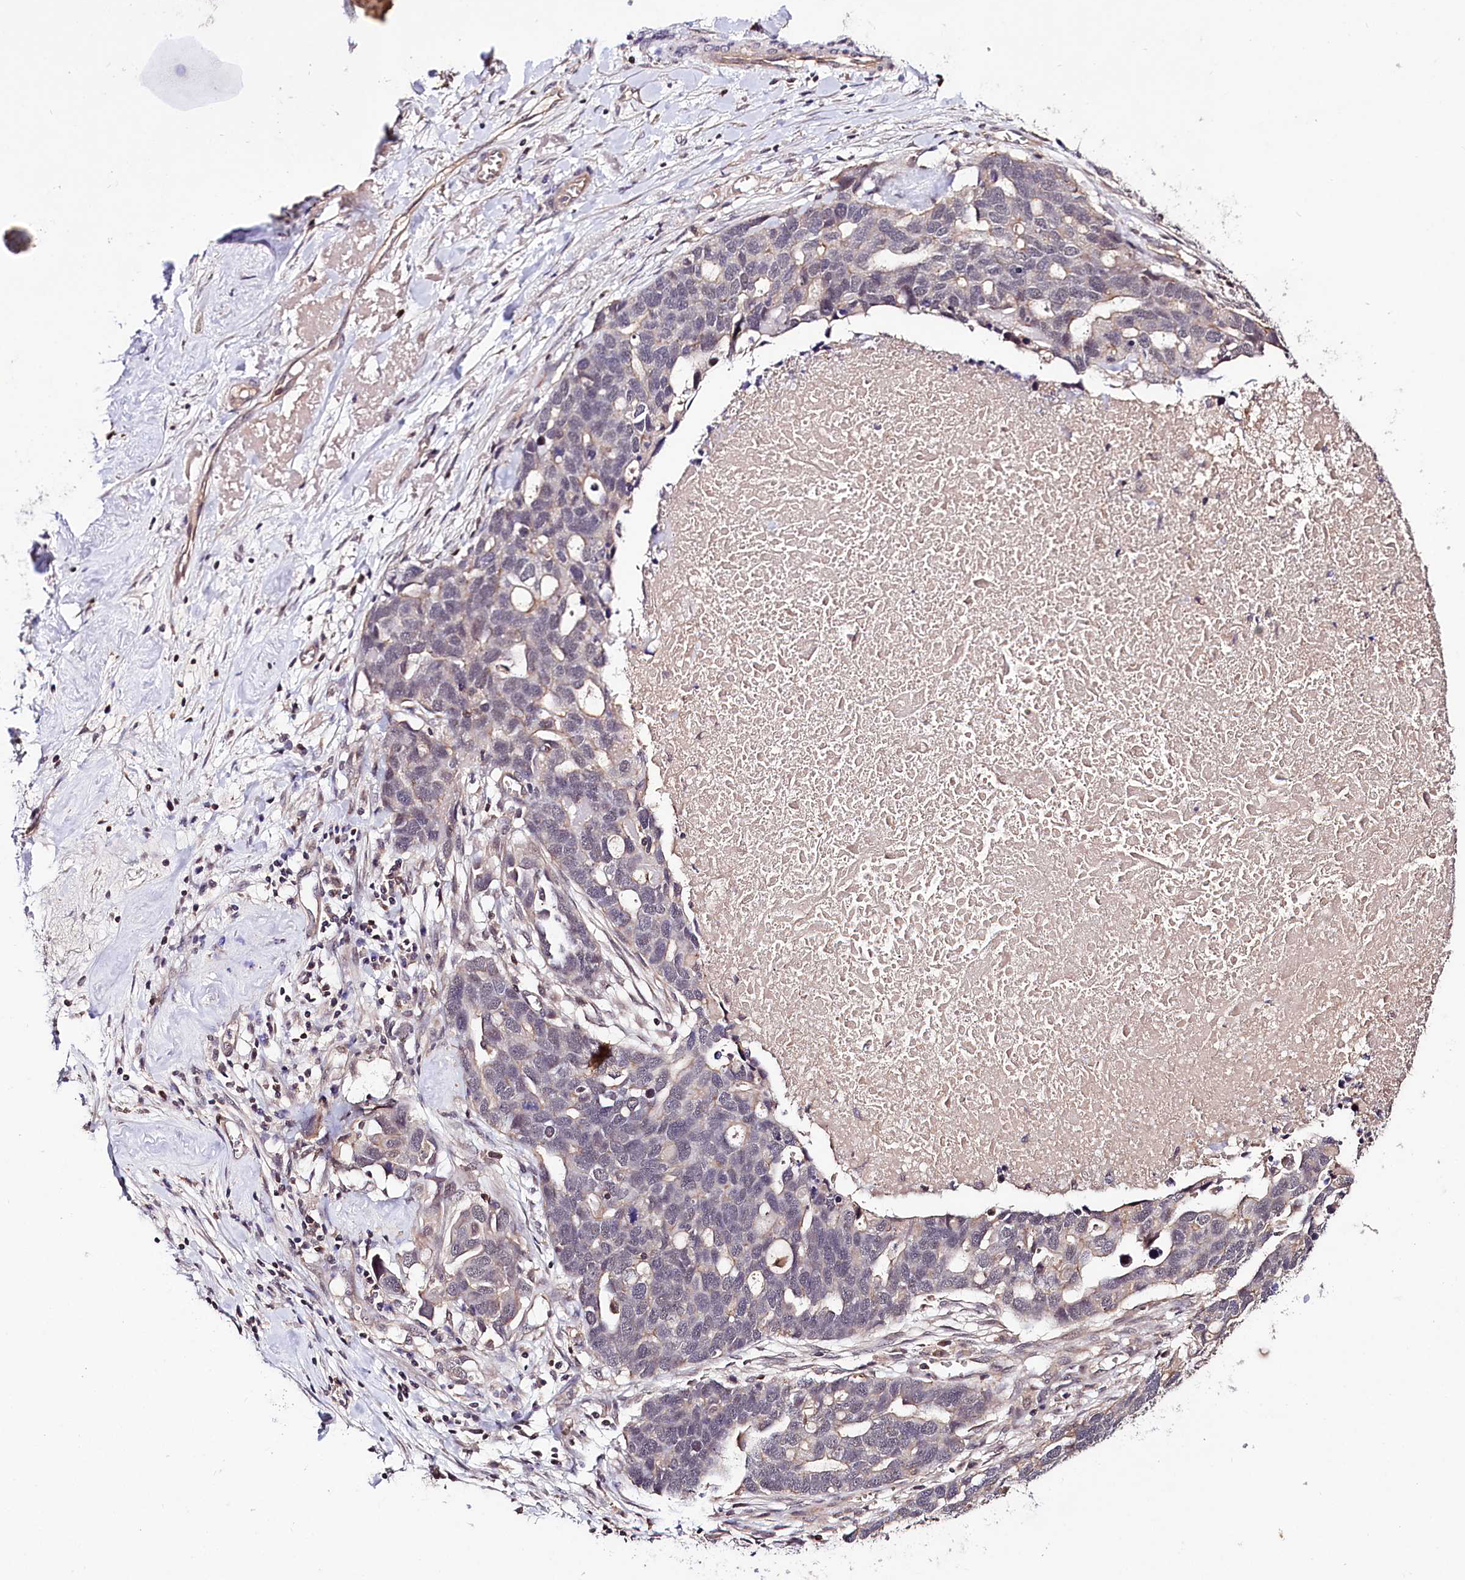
{"staining": {"intensity": "negative", "quantity": "none", "location": "none"}, "tissue": "ovarian cancer", "cell_type": "Tumor cells", "image_type": "cancer", "snomed": [{"axis": "morphology", "description": "Cystadenocarcinoma, serous, NOS"}, {"axis": "topography", "description": "Ovary"}], "caption": "Immunohistochemistry (IHC) of ovarian serous cystadenocarcinoma demonstrates no staining in tumor cells. (DAB (3,3'-diaminobenzidine) immunohistochemistry, high magnification).", "gene": "TAFAZZIN", "patient": {"sex": "female", "age": 54}}